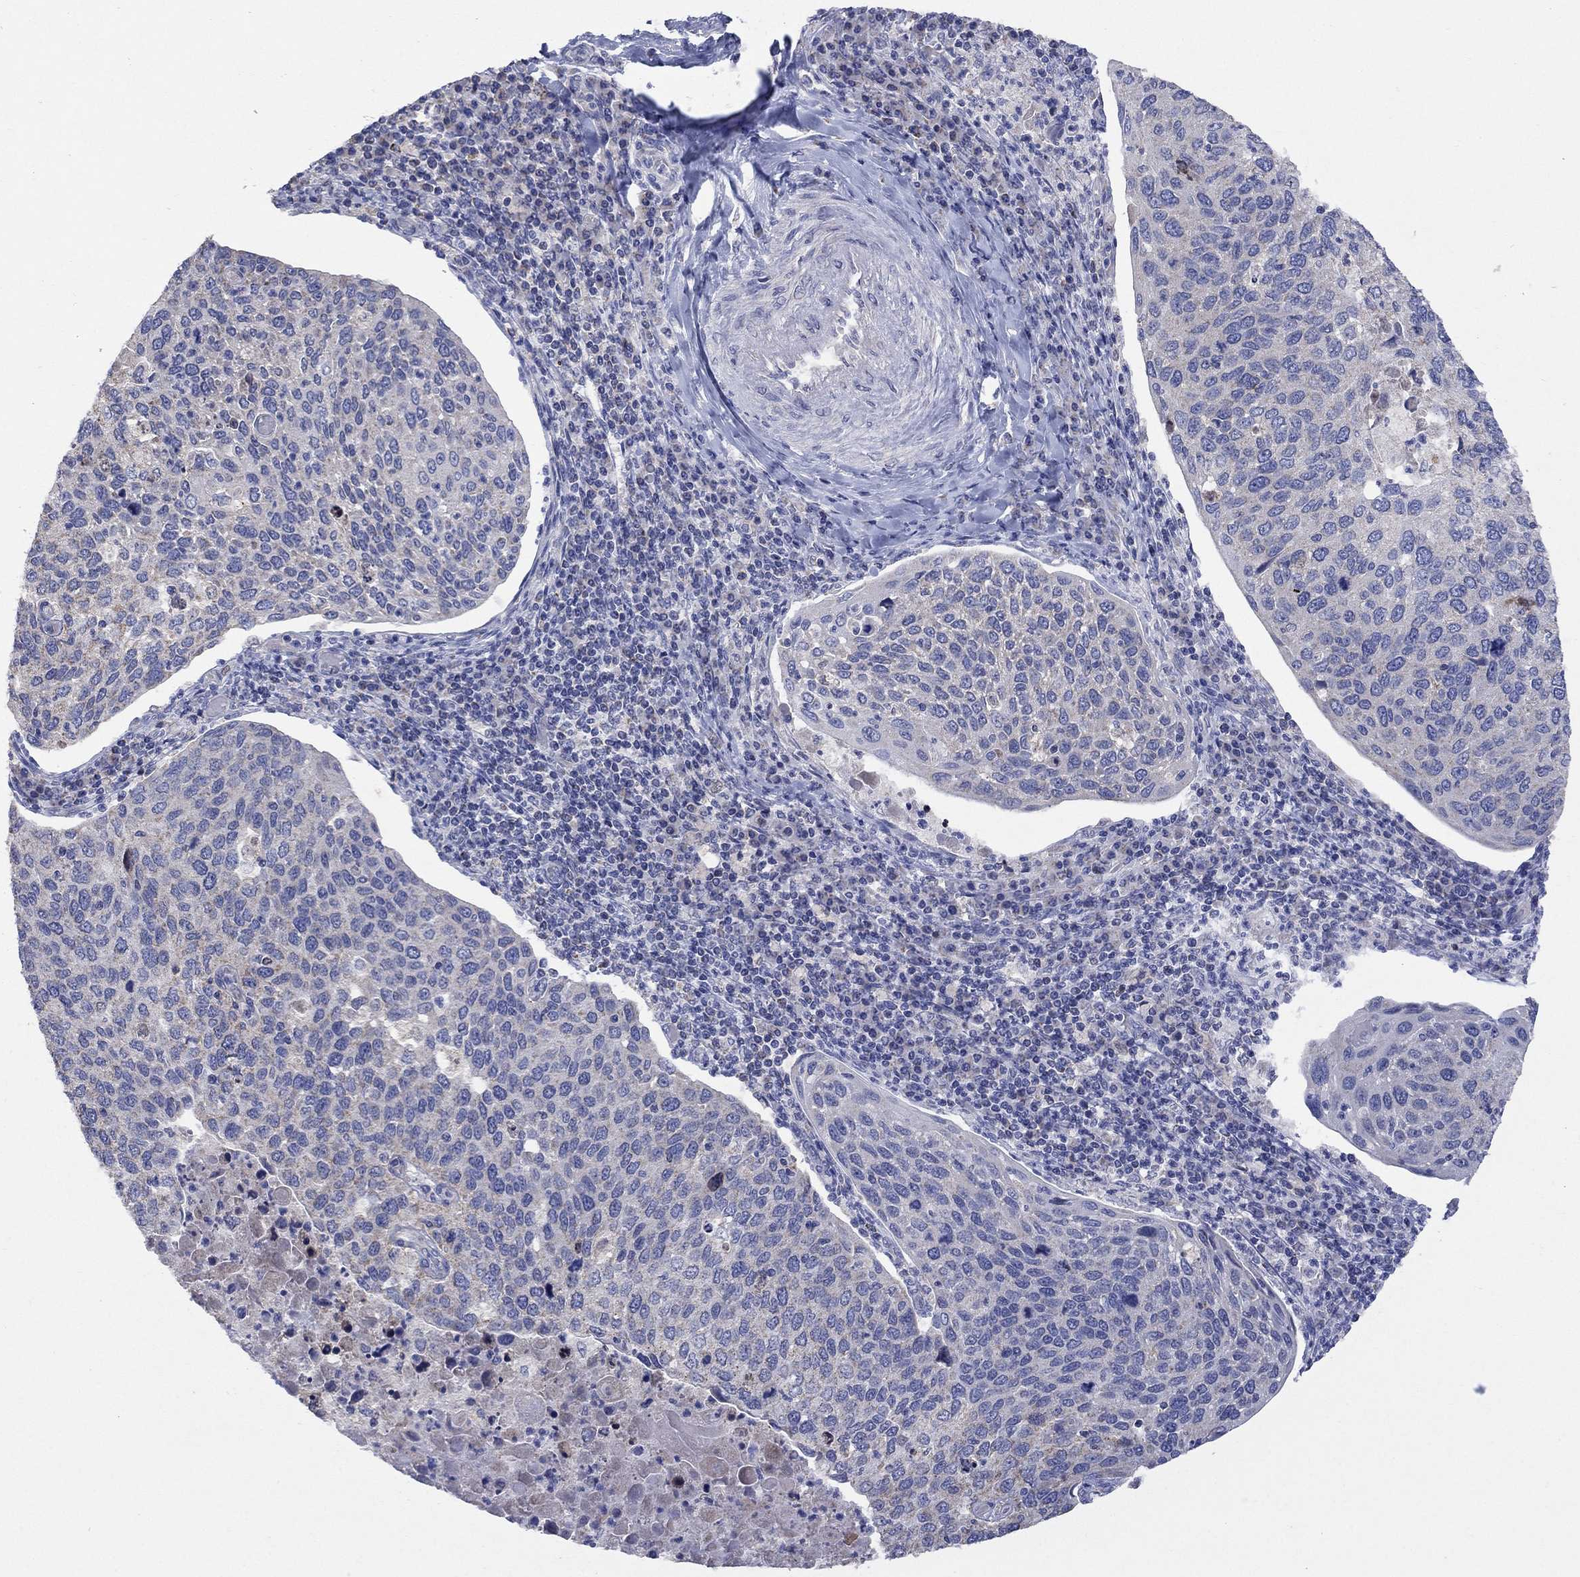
{"staining": {"intensity": "negative", "quantity": "none", "location": "none"}, "tissue": "cervical cancer", "cell_type": "Tumor cells", "image_type": "cancer", "snomed": [{"axis": "morphology", "description": "Squamous cell carcinoma, NOS"}, {"axis": "topography", "description": "Cervix"}], "caption": "Cervical squamous cell carcinoma was stained to show a protein in brown. There is no significant staining in tumor cells.", "gene": "CLVS1", "patient": {"sex": "female", "age": 54}}